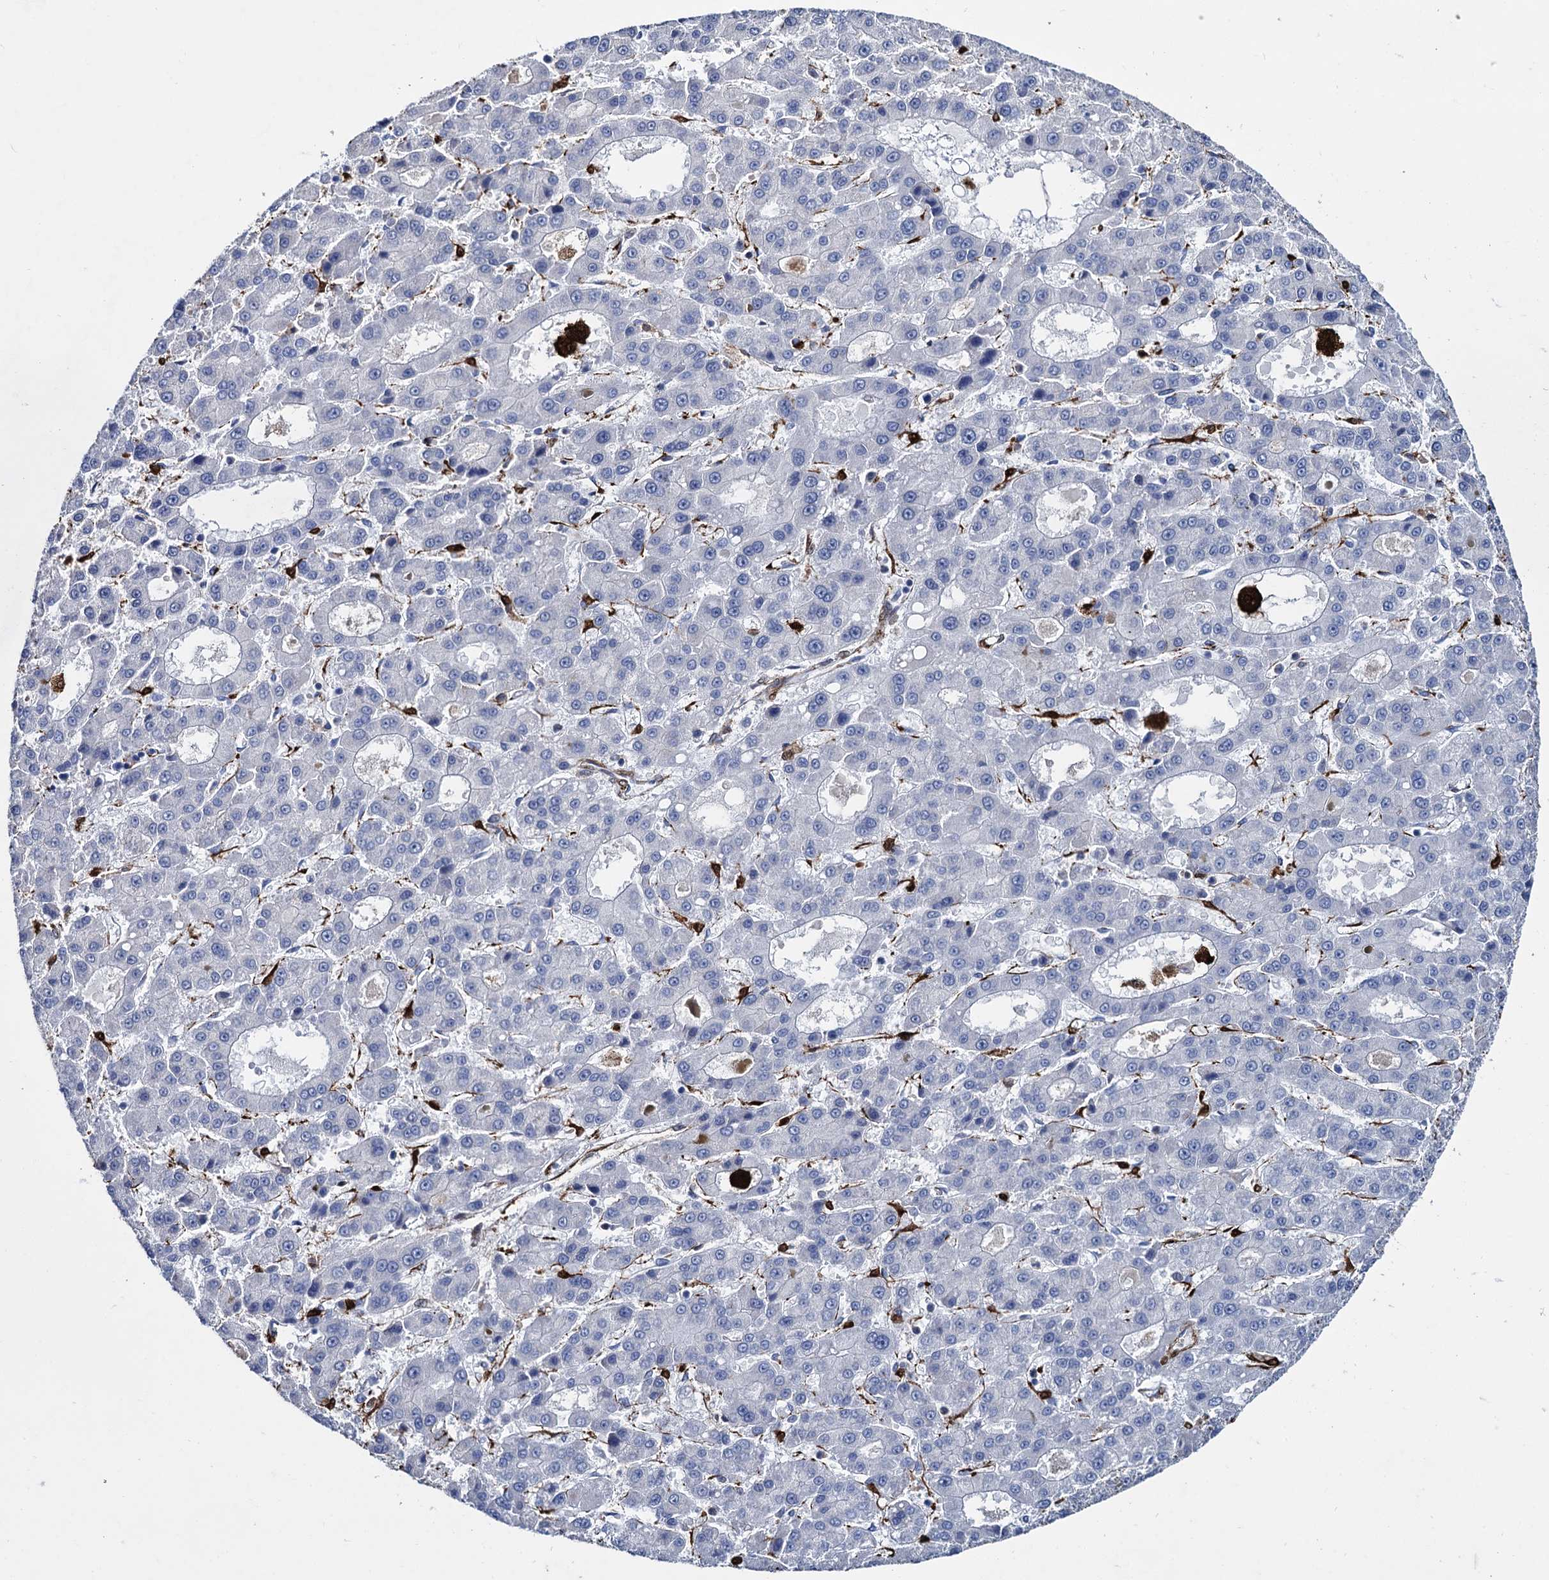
{"staining": {"intensity": "negative", "quantity": "none", "location": "none"}, "tissue": "liver cancer", "cell_type": "Tumor cells", "image_type": "cancer", "snomed": [{"axis": "morphology", "description": "Carcinoma, Hepatocellular, NOS"}, {"axis": "topography", "description": "Liver"}], "caption": "There is no significant expression in tumor cells of hepatocellular carcinoma (liver).", "gene": "FABP5", "patient": {"sex": "male", "age": 70}}